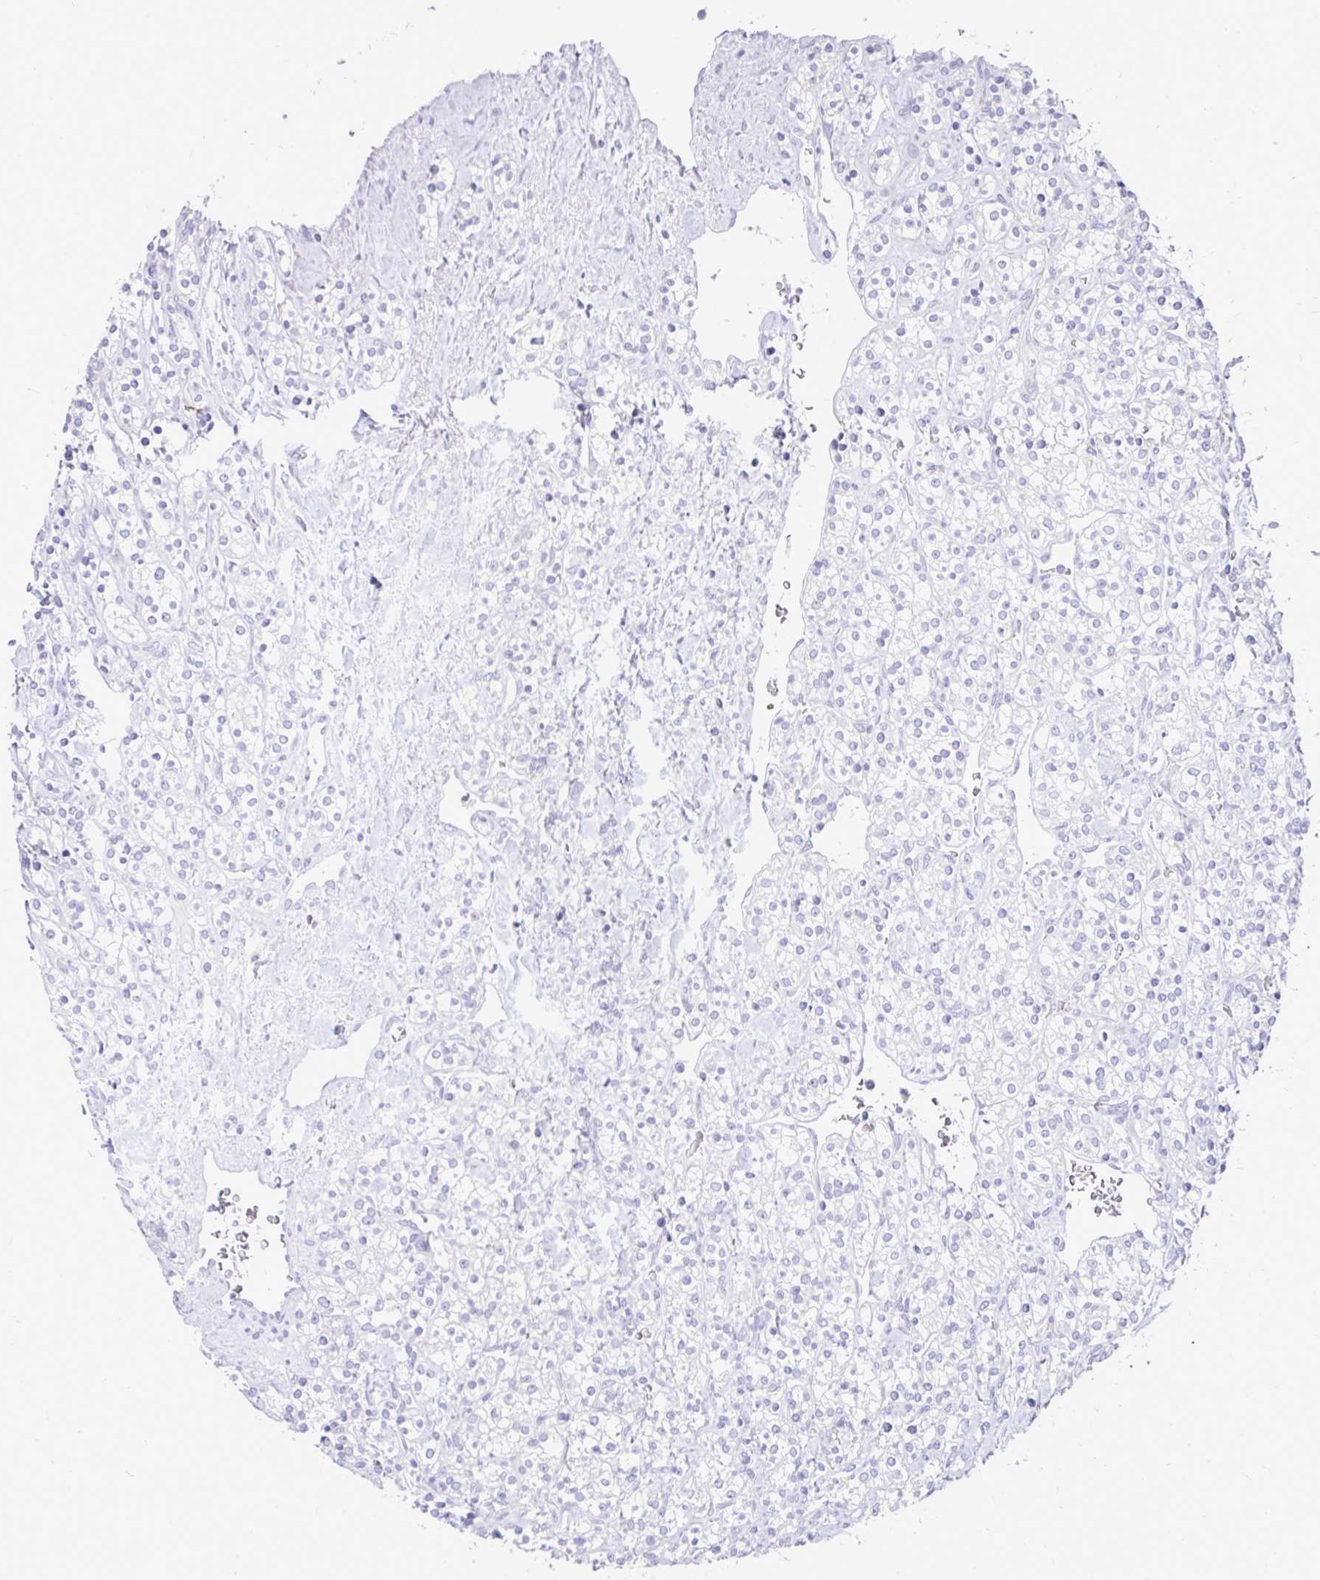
{"staining": {"intensity": "negative", "quantity": "none", "location": "none"}, "tissue": "renal cancer", "cell_type": "Tumor cells", "image_type": "cancer", "snomed": [{"axis": "morphology", "description": "Adenocarcinoma, NOS"}, {"axis": "topography", "description": "Kidney"}], "caption": "Photomicrograph shows no protein expression in tumor cells of renal adenocarcinoma tissue.", "gene": "INTS5", "patient": {"sex": "male", "age": 77}}